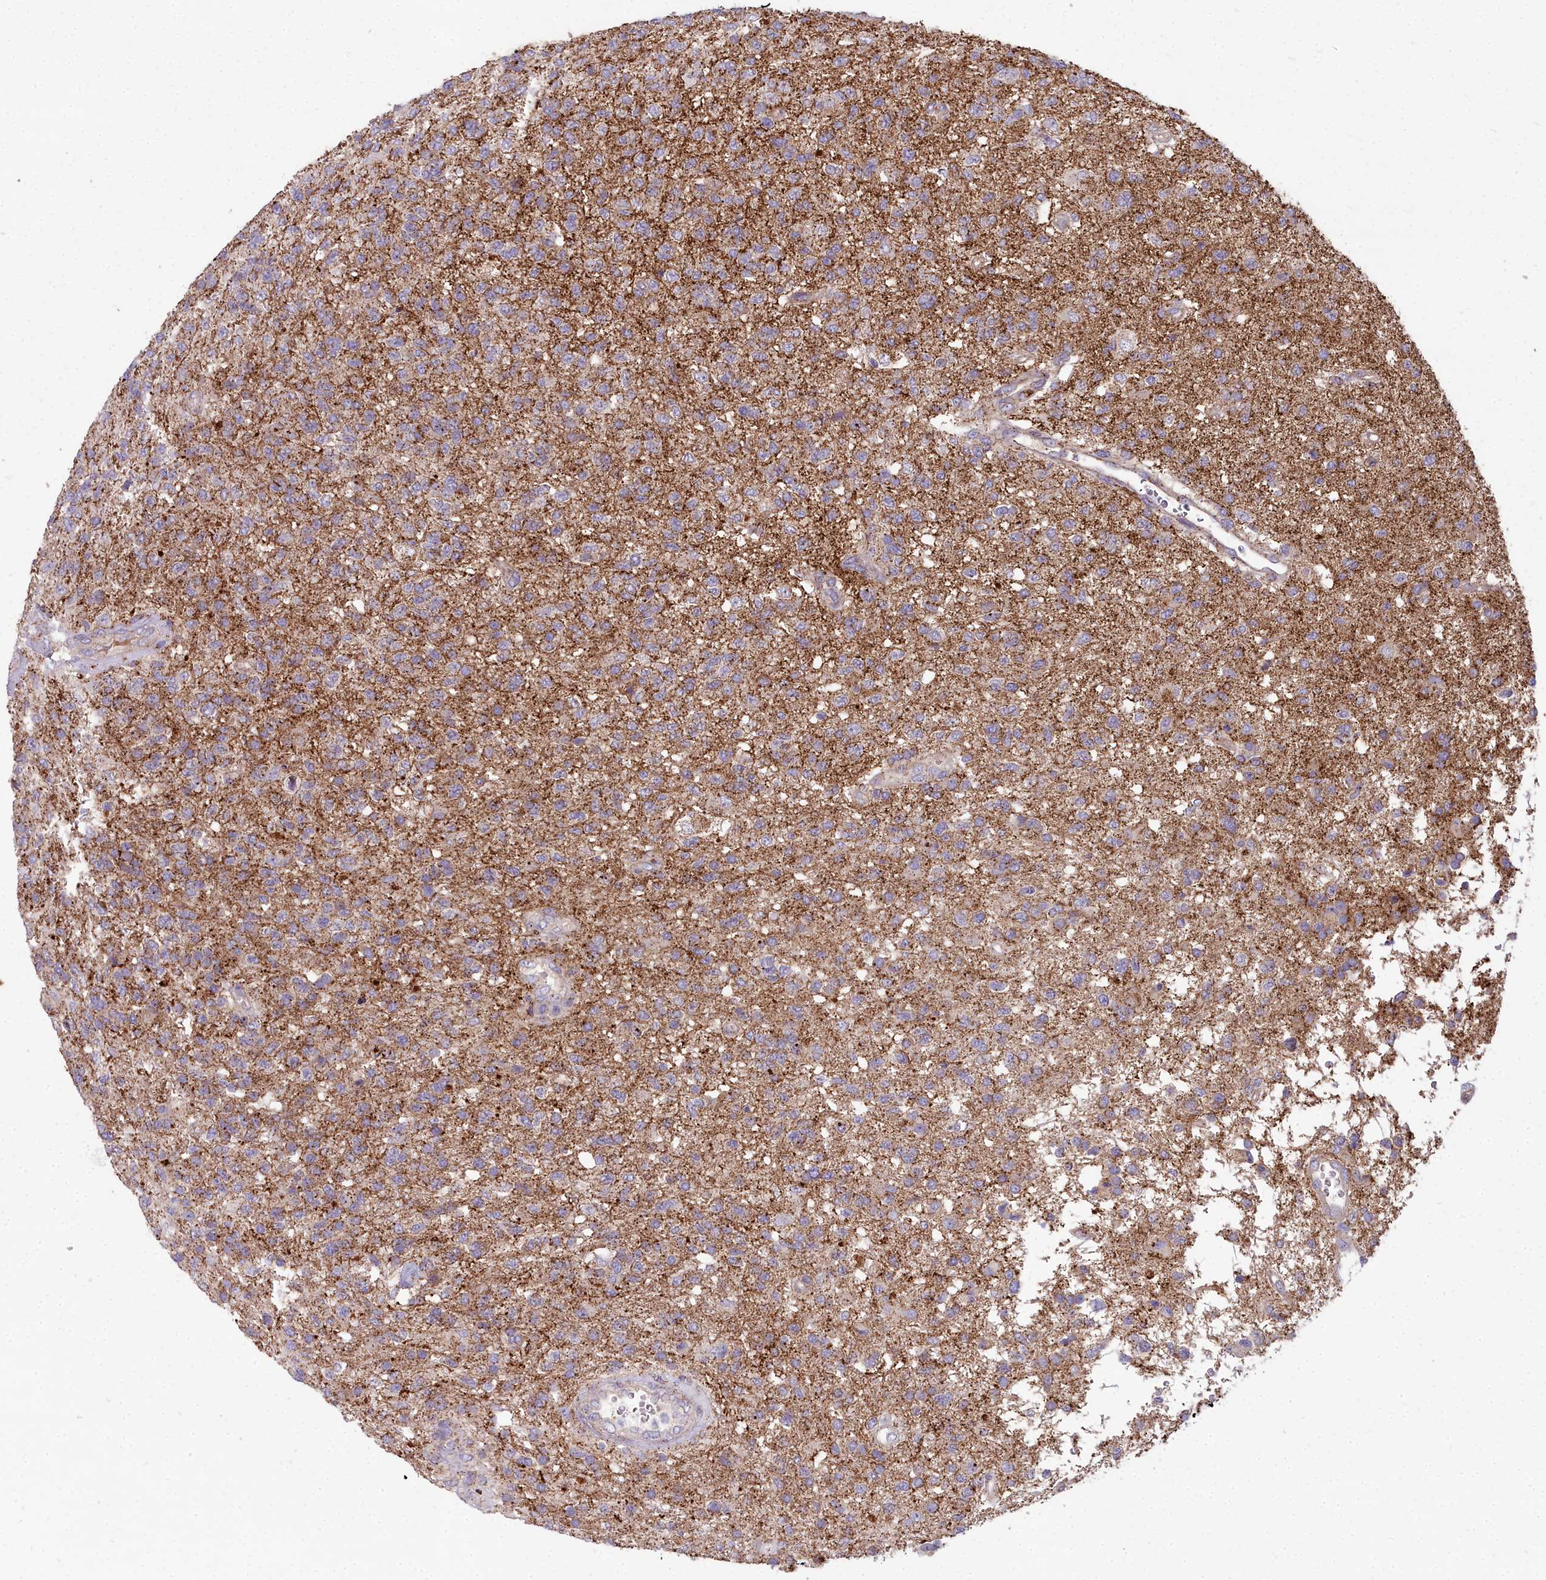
{"staining": {"intensity": "moderate", "quantity": "<25%", "location": "cytoplasmic/membranous"}, "tissue": "glioma", "cell_type": "Tumor cells", "image_type": "cancer", "snomed": [{"axis": "morphology", "description": "Glioma, malignant, High grade"}, {"axis": "topography", "description": "Brain"}], "caption": "Immunohistochemical staining of human glioma displays moderate cytoplasmic/membranous protein staining in approximately <25% of tumor cells. The protein is shown in brown color, while the nuclei are stained blue.", "gene": "FRMPD1", "patient": {"sex": "male", "age": 56}}